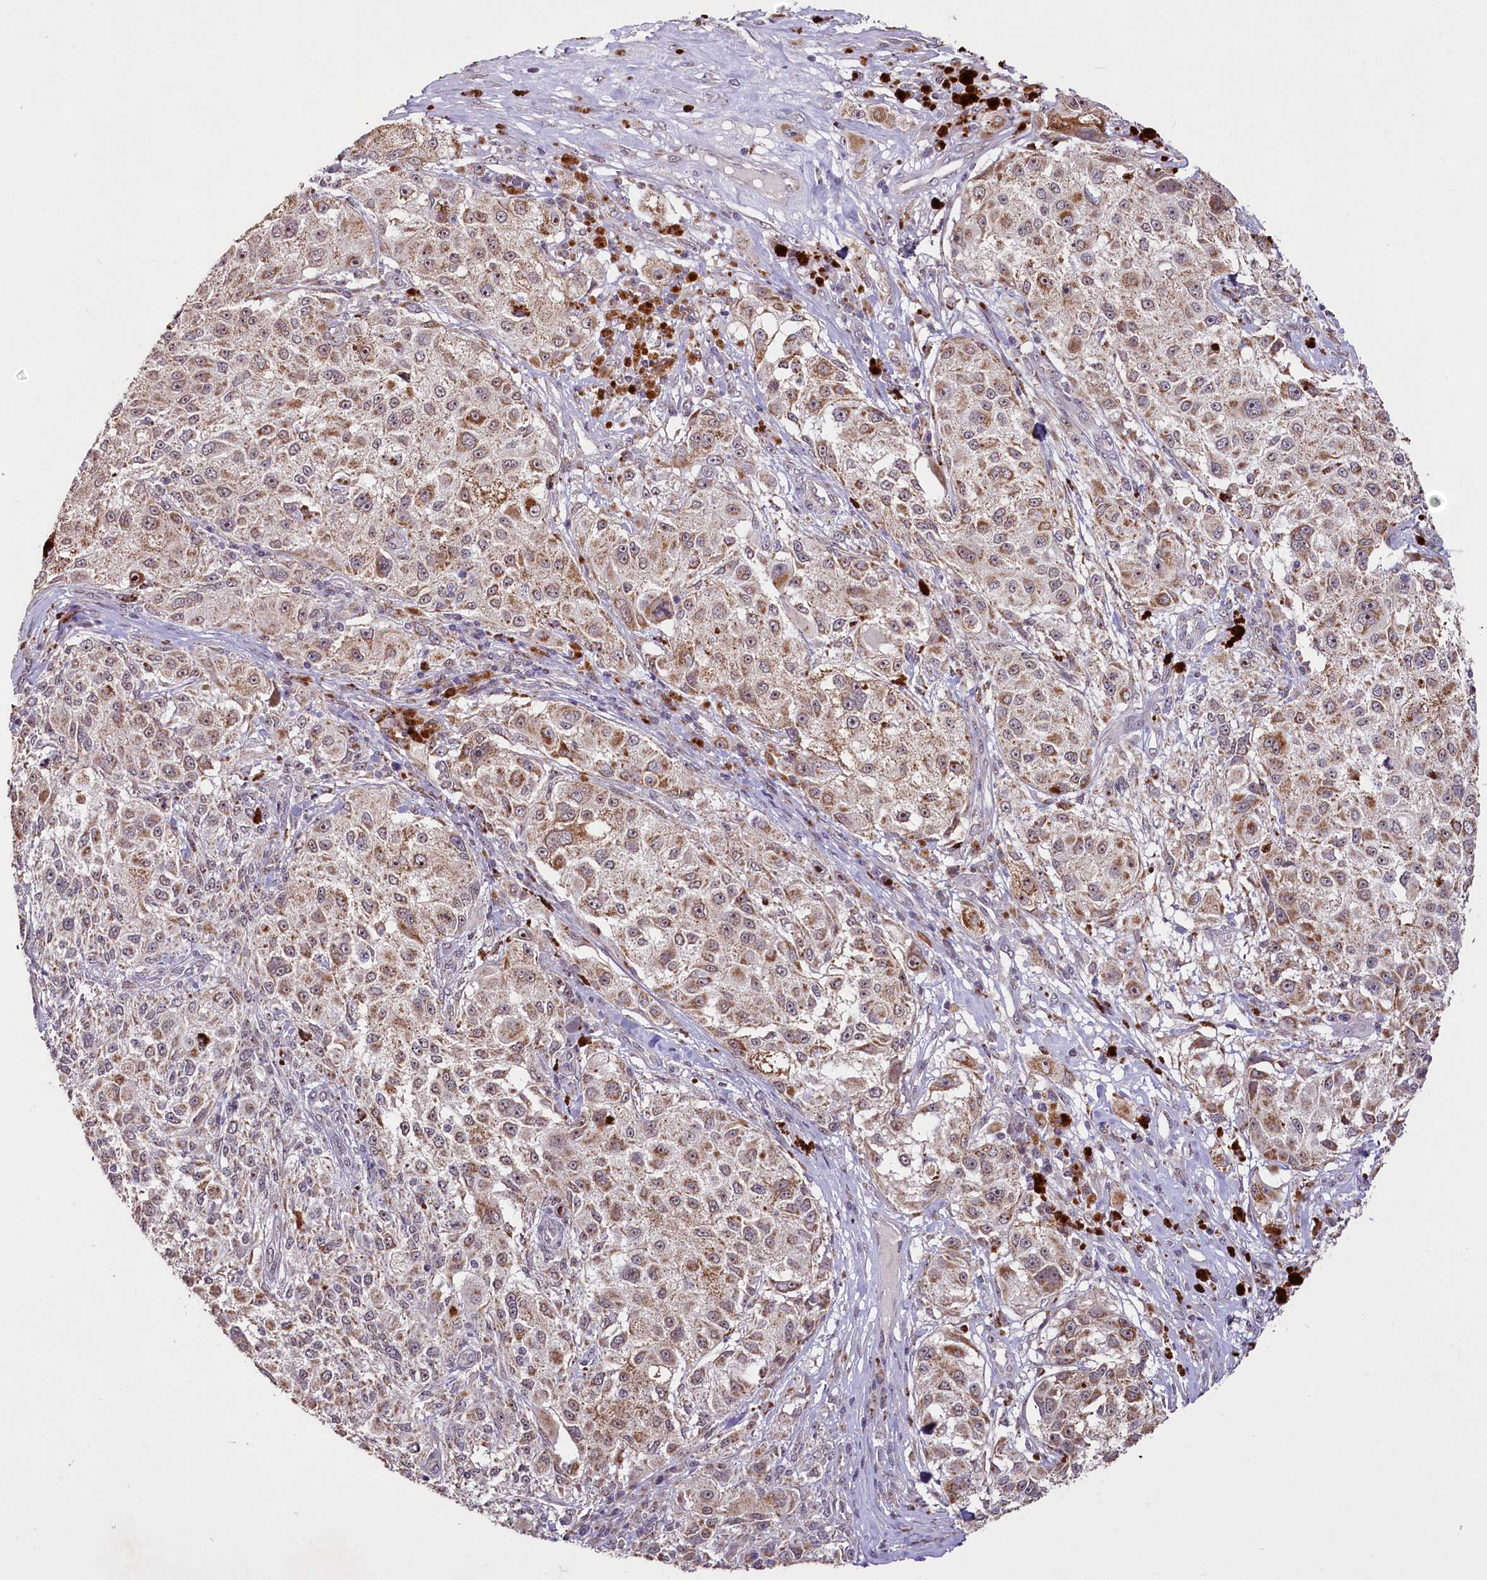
{"staining": {"intensity": "moderate", "quantity": ">75%", "location": "cytoplasmic/membranous"}, "tissue": "melanoma", "cell_type": "Tumor cells", "image_type": "cancer", "snomed": [{"axis": "morphology", "description": "Necrosis, NOS"}, {"axis": "morphology", "description": "Malignant melanoma, NOS"}, {"axis": "topography", "description": "Skin"}], "caption": "Protein positivity by immunohistochemistry shows moderate cytoplasmic/membranous staining in approximately >75% of tumor cells in melanoma. (Brightfield microscopy of DAB IHC at high magnification).", "gene": "PDE6D", "patient": {"sex": "female", "age": 87}}